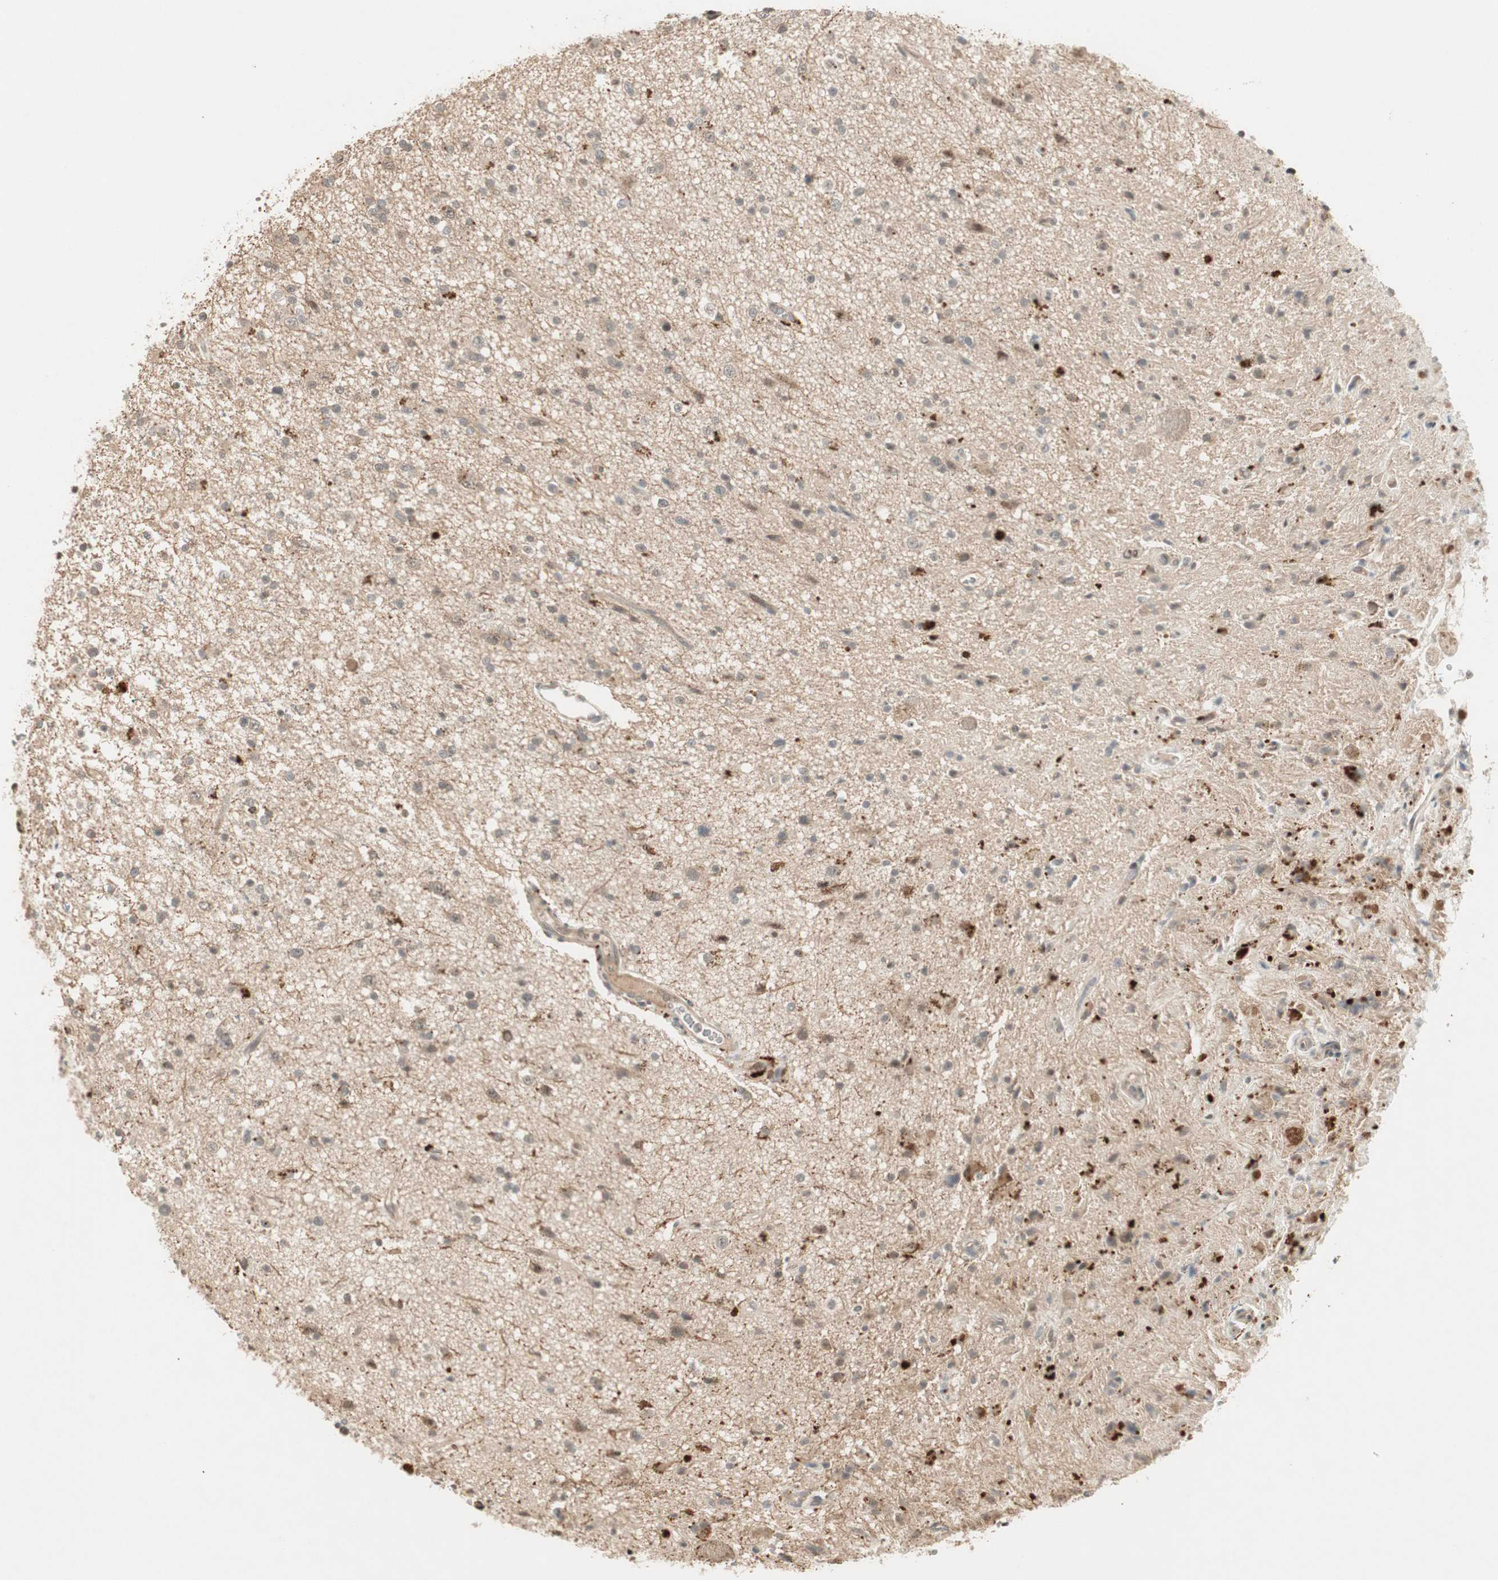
{"staining": {"intensity": "weak", "quantity": "<25%", "location": "cytoplasmic/membranous"}, "tissue": "glioma", "cell_type": "Tumor cells", "image_type": "cancer", "snomed": [{"axis": "morphology", "description": "Glioma, malignant, High grade"}, {"axis": "topography", "description": "Brain"}], "caption": "This is an immunohistochemistry (IHC) histopathology image of malignant glioma (high-grade). There is no expression in tumor cells.", "gene": "ACSL5", "patient": {"sex": "male", "age": 33}}